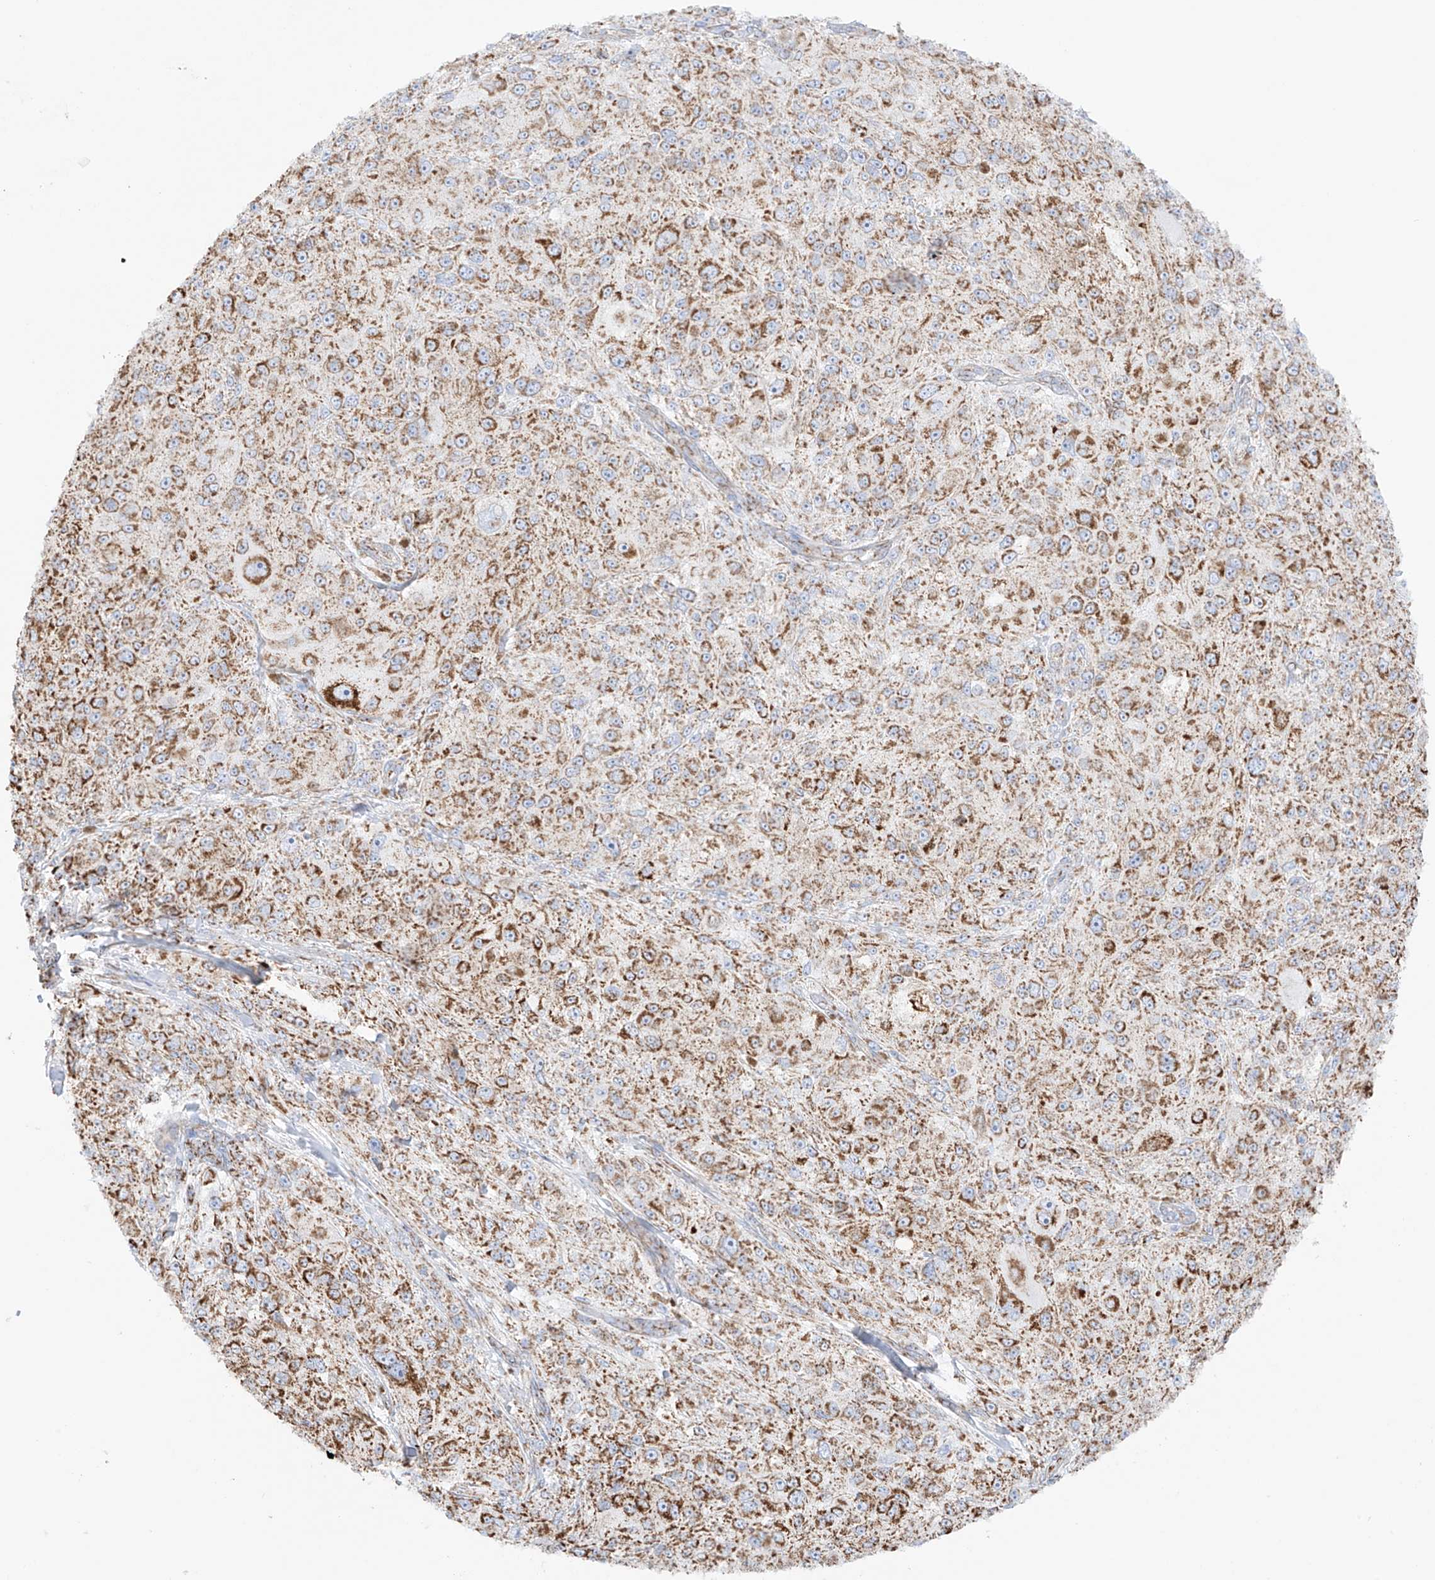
{"staining": {"intensity": "moderate", "quantity": ">75%", "location": "cytoplasmic/membranous"}, "tissue": "melanoma", "cell_type": "Tumor cells", "image_type": "cancer", "snomed": [{"axis": "morphology", "description": "Necrosis, NOS"}, {"axis": "morphology", "description": "Malignant melanoma, NOS"}, {"axis": "topography", "description": "Skin"}], "caption": "A photomicrograph of human malignant melanoma stained for a protein exhibits moderate cytoplasmic/membranous brown staining in tumor cells.", "gene": "XKR3", "patient": {"sex": "female", "age": 87}}